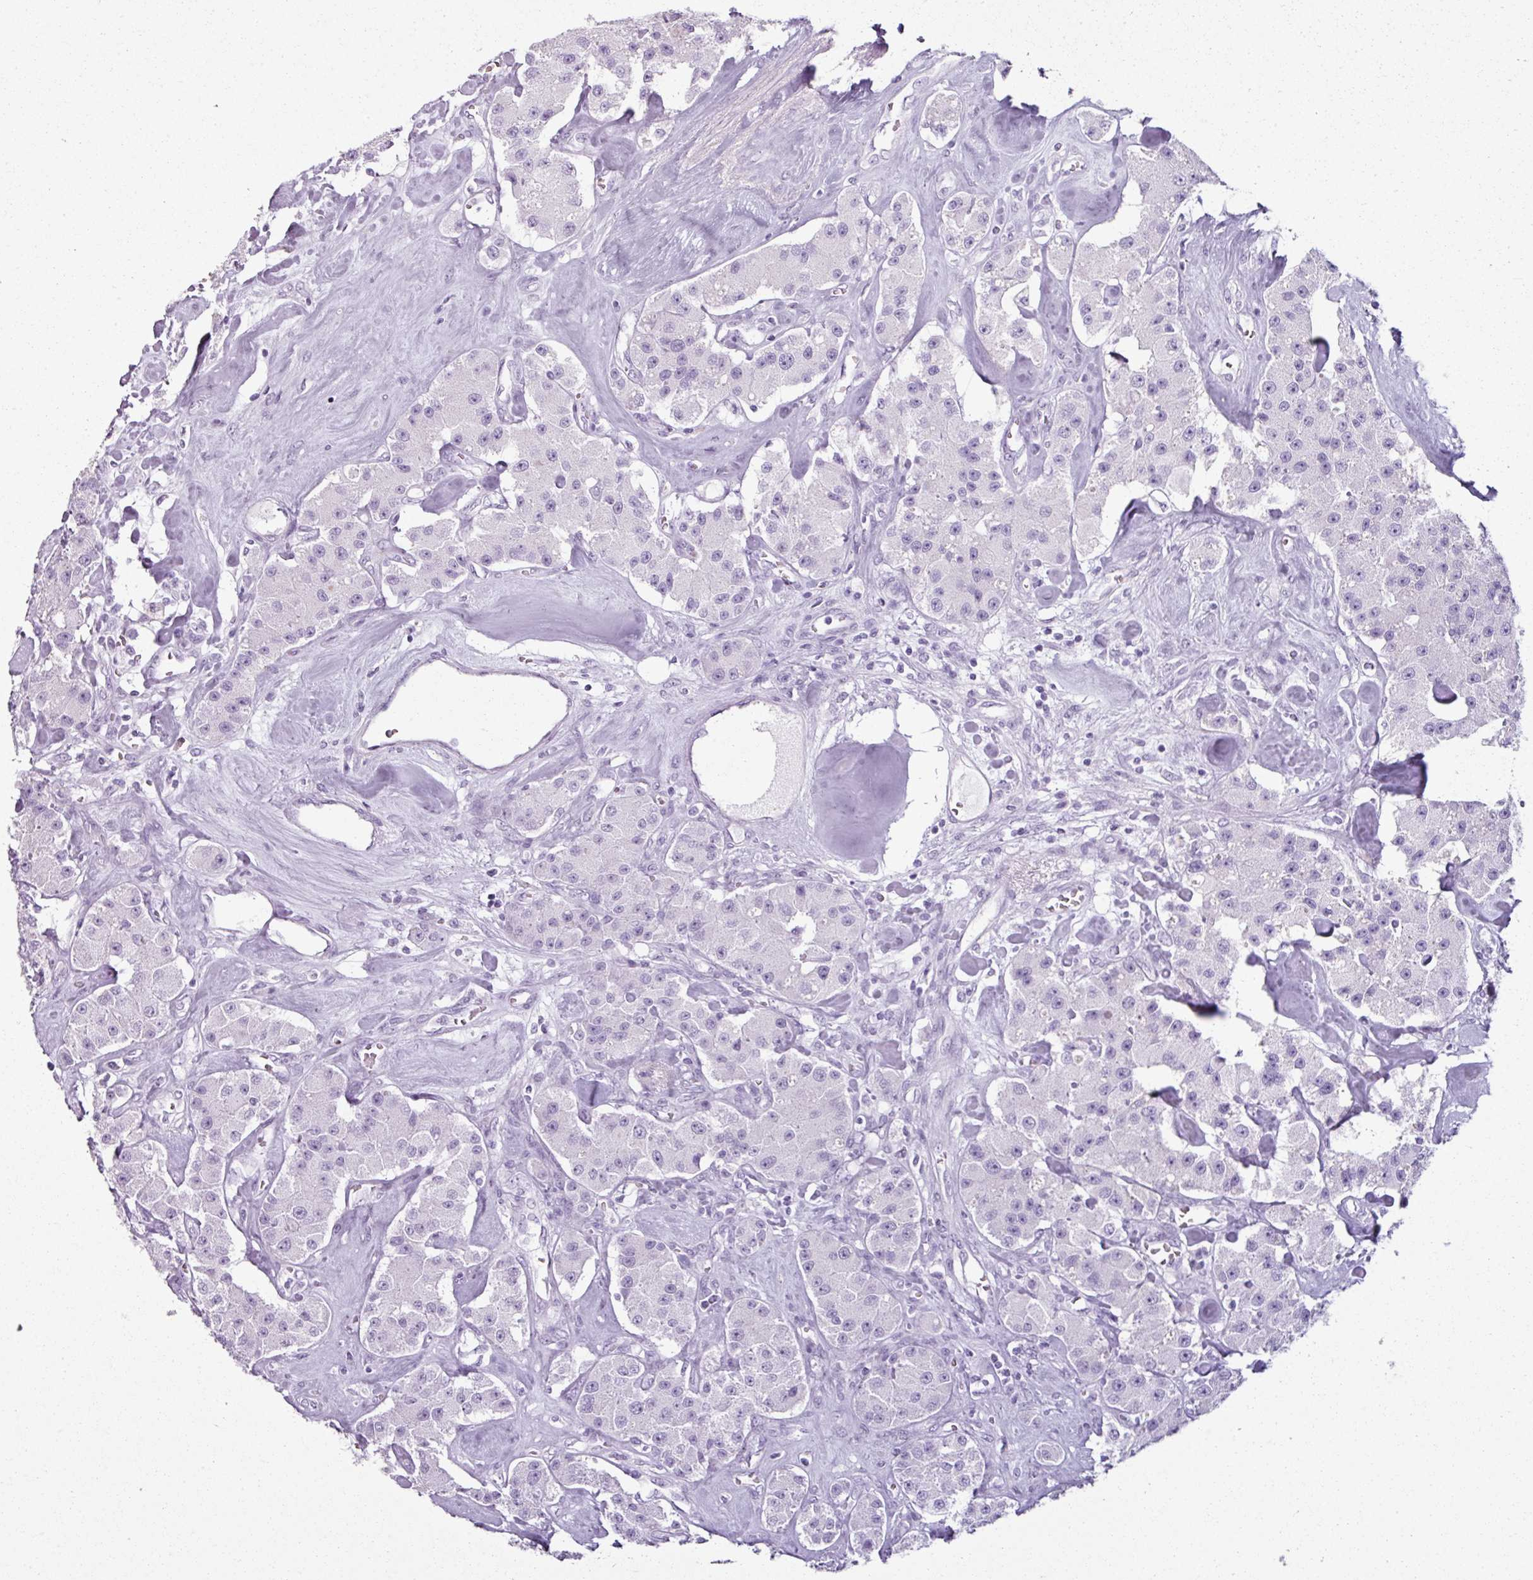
{"staining": {"intensity": "negative", "quantity": "none", "location": "none"}, "tissue": "carcinoid", "cell_type": "Tumor cells", "image_type": "cancer", "snomed": [{"axis": "morphology", "description": "Carcinoid, malignant, NOS"}, {"axis": "topography", "description": "Pancreas"}], "caption": "This is an IHC photomicrograph of malignant carcinoid. There is no expression in tumor cells.", "gene": "SCT", "patient": {"sex": "male", "age": 41}}